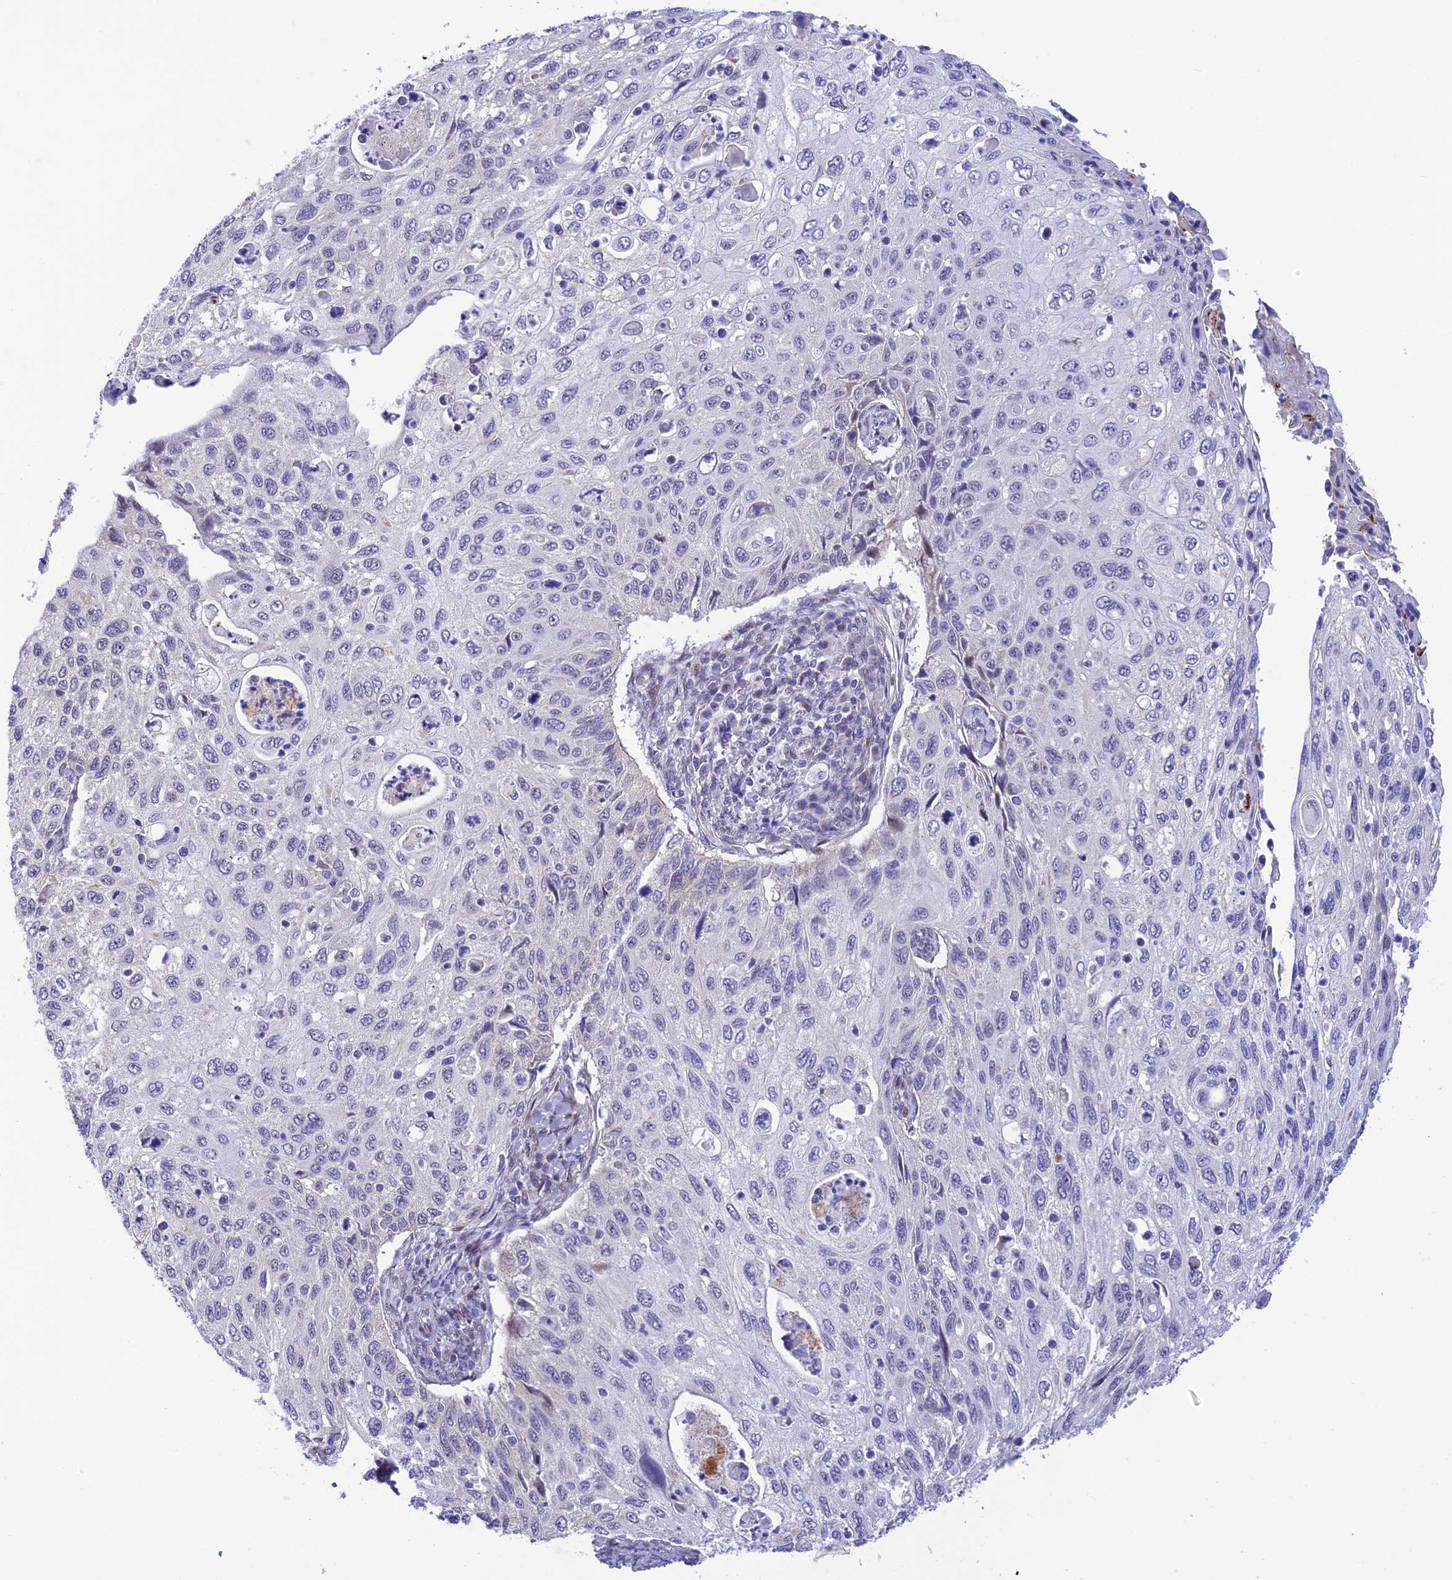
{"staining": {"intensity": "negative", "quantity": "none", "location": "none"}, "tissue": "cervical cancer", "cell_type": "Tumor cells", "image_type": "cancer", "snomed": [{"axis": "morphology", "description": "Squamous cell carcinoma, NOS"}, {"axis": "topography", "description": "Cervix"}], "caption": "Immunohistochemical staining of cervical cancer shows no significant staining in tumor cells.", "gene": "WDR55", "patient": {"sex": "female", "age": 70}}